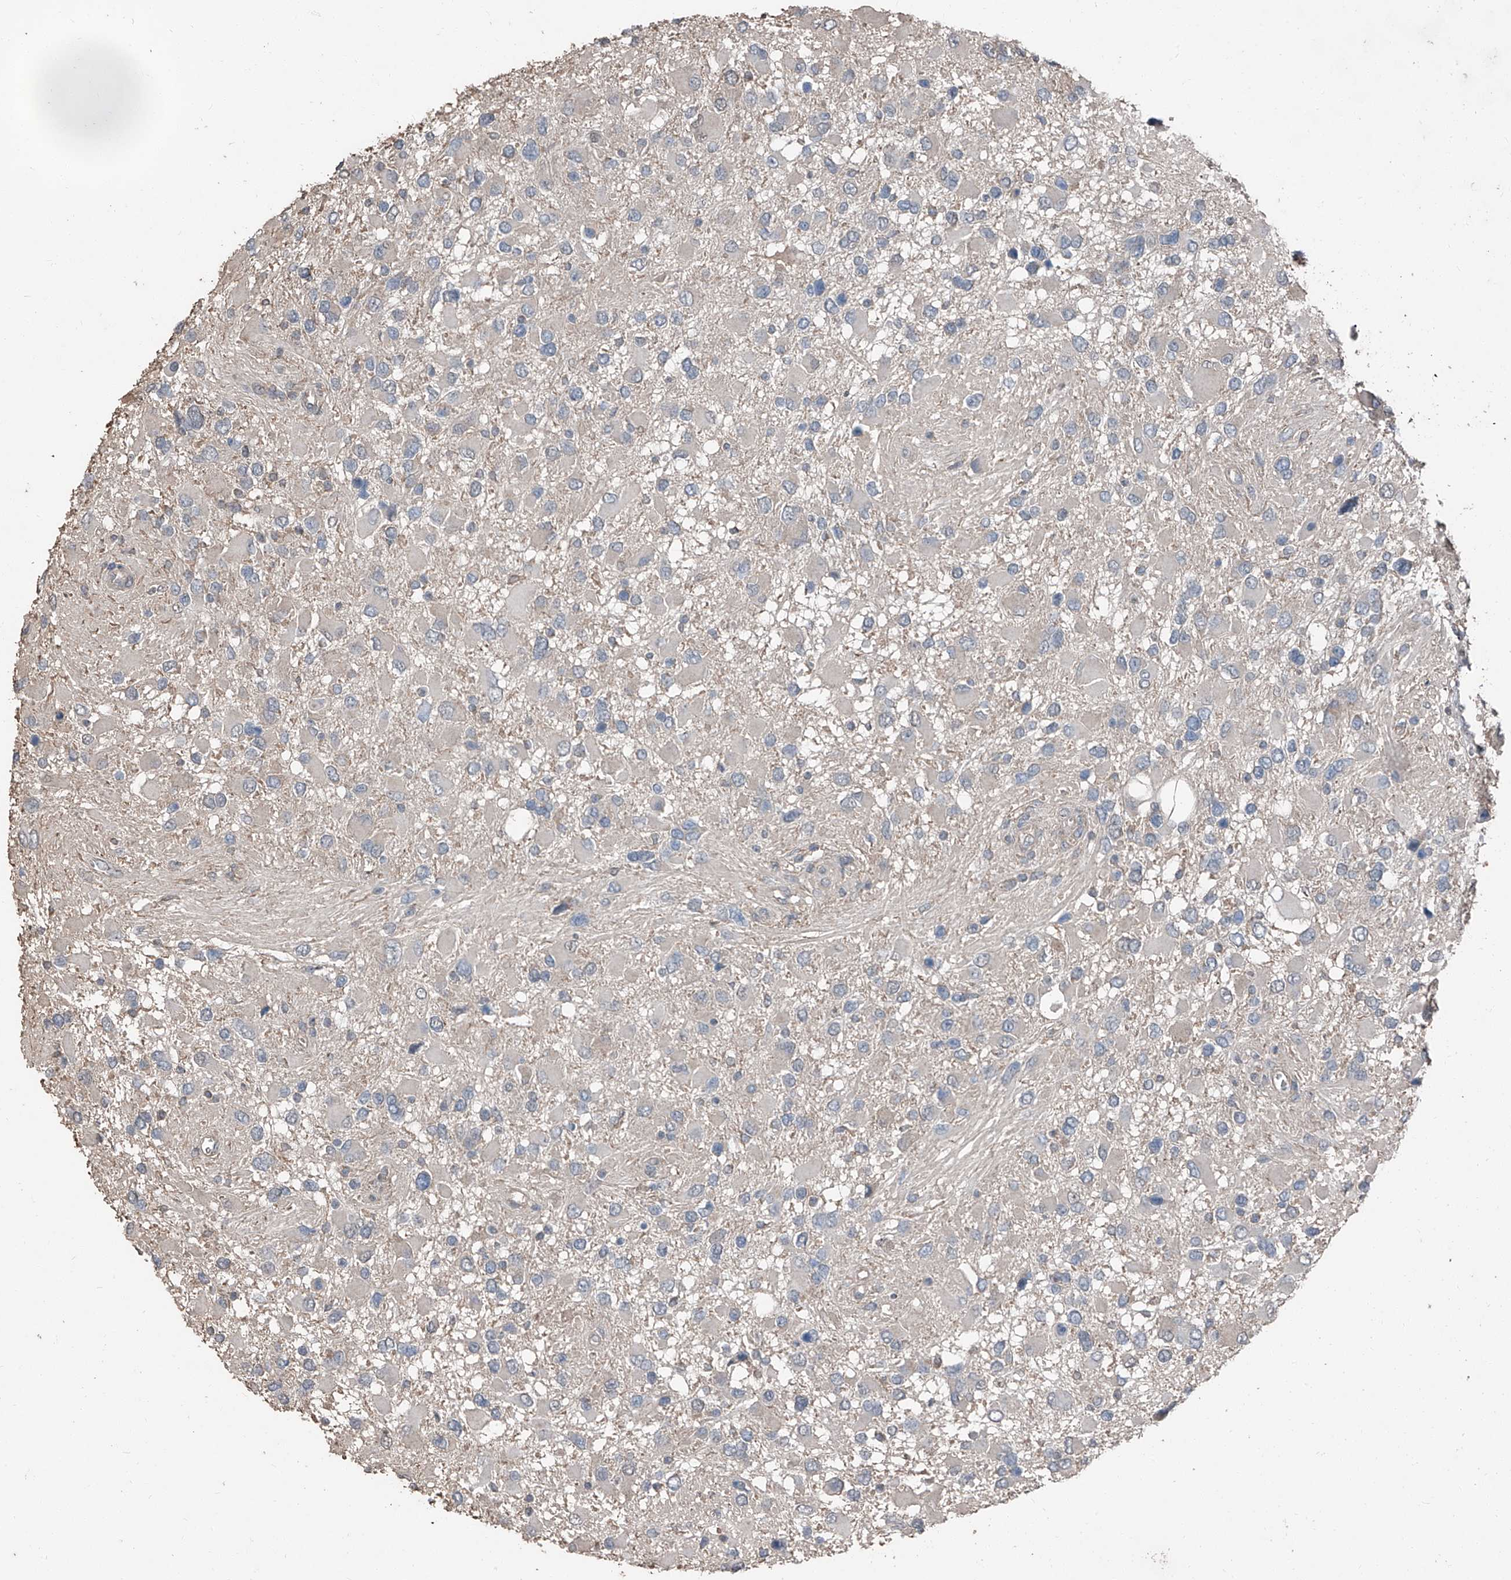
{"staining": {"intensity": "negative", "quantity": "none", "location": "none"}, "tissue": "glioma", "cell_type": "Tumor cells", "image_type": "cancer", "snomed": [{"axis": "morphology", "description": "Glioma, malignant, High grade"}, {"axis": "topography", "description": "Brain"}], "caption": "High magnification brightfield microscopy of malignant high-grade glioma stained with DAB (brown) and counterstained with hematoxylin (blue): tumor cells show no significant expression.", "gene": "MAMLD1", "patient": {"sex": "male", "age": 53}}